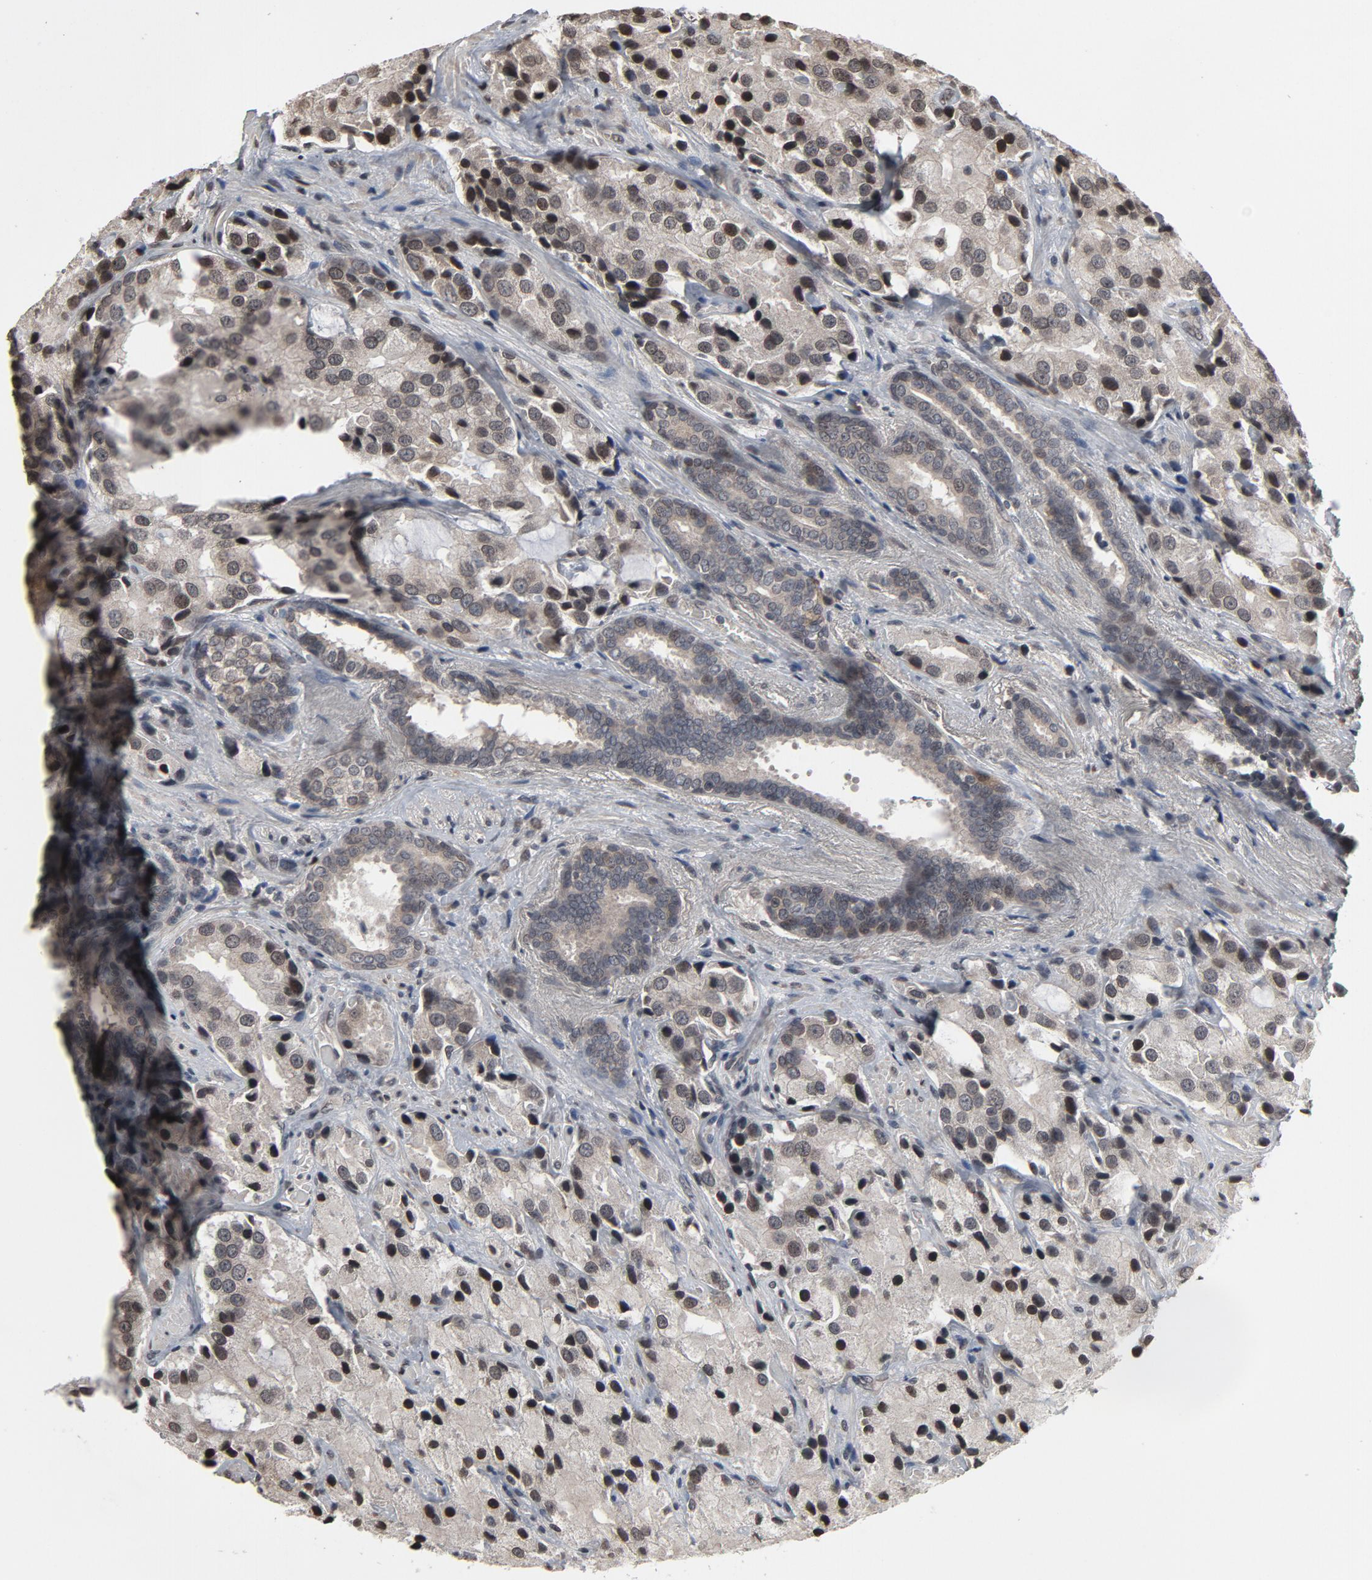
{"staining": {"intensity": "weak", "quantity": "<25%", "location": "cytoplasmic/membranous,nuclear"}, "tissue": "prostate cancer", "cell_type": "Tumor cells", "image_type": "cancer", "snomed": [{"axis": "morphology", "description": "Adenocarcinoma, High grade"}, {"axis": "topography", "description": "Prostate"}], "caption": "Immunohistochemical staining of human prostate cancer (high-grade adenocarcinoma) displays no significant positivity in tumor cells.", "gene": "POM121", "patient": {"sex": "male", "age": 70}}